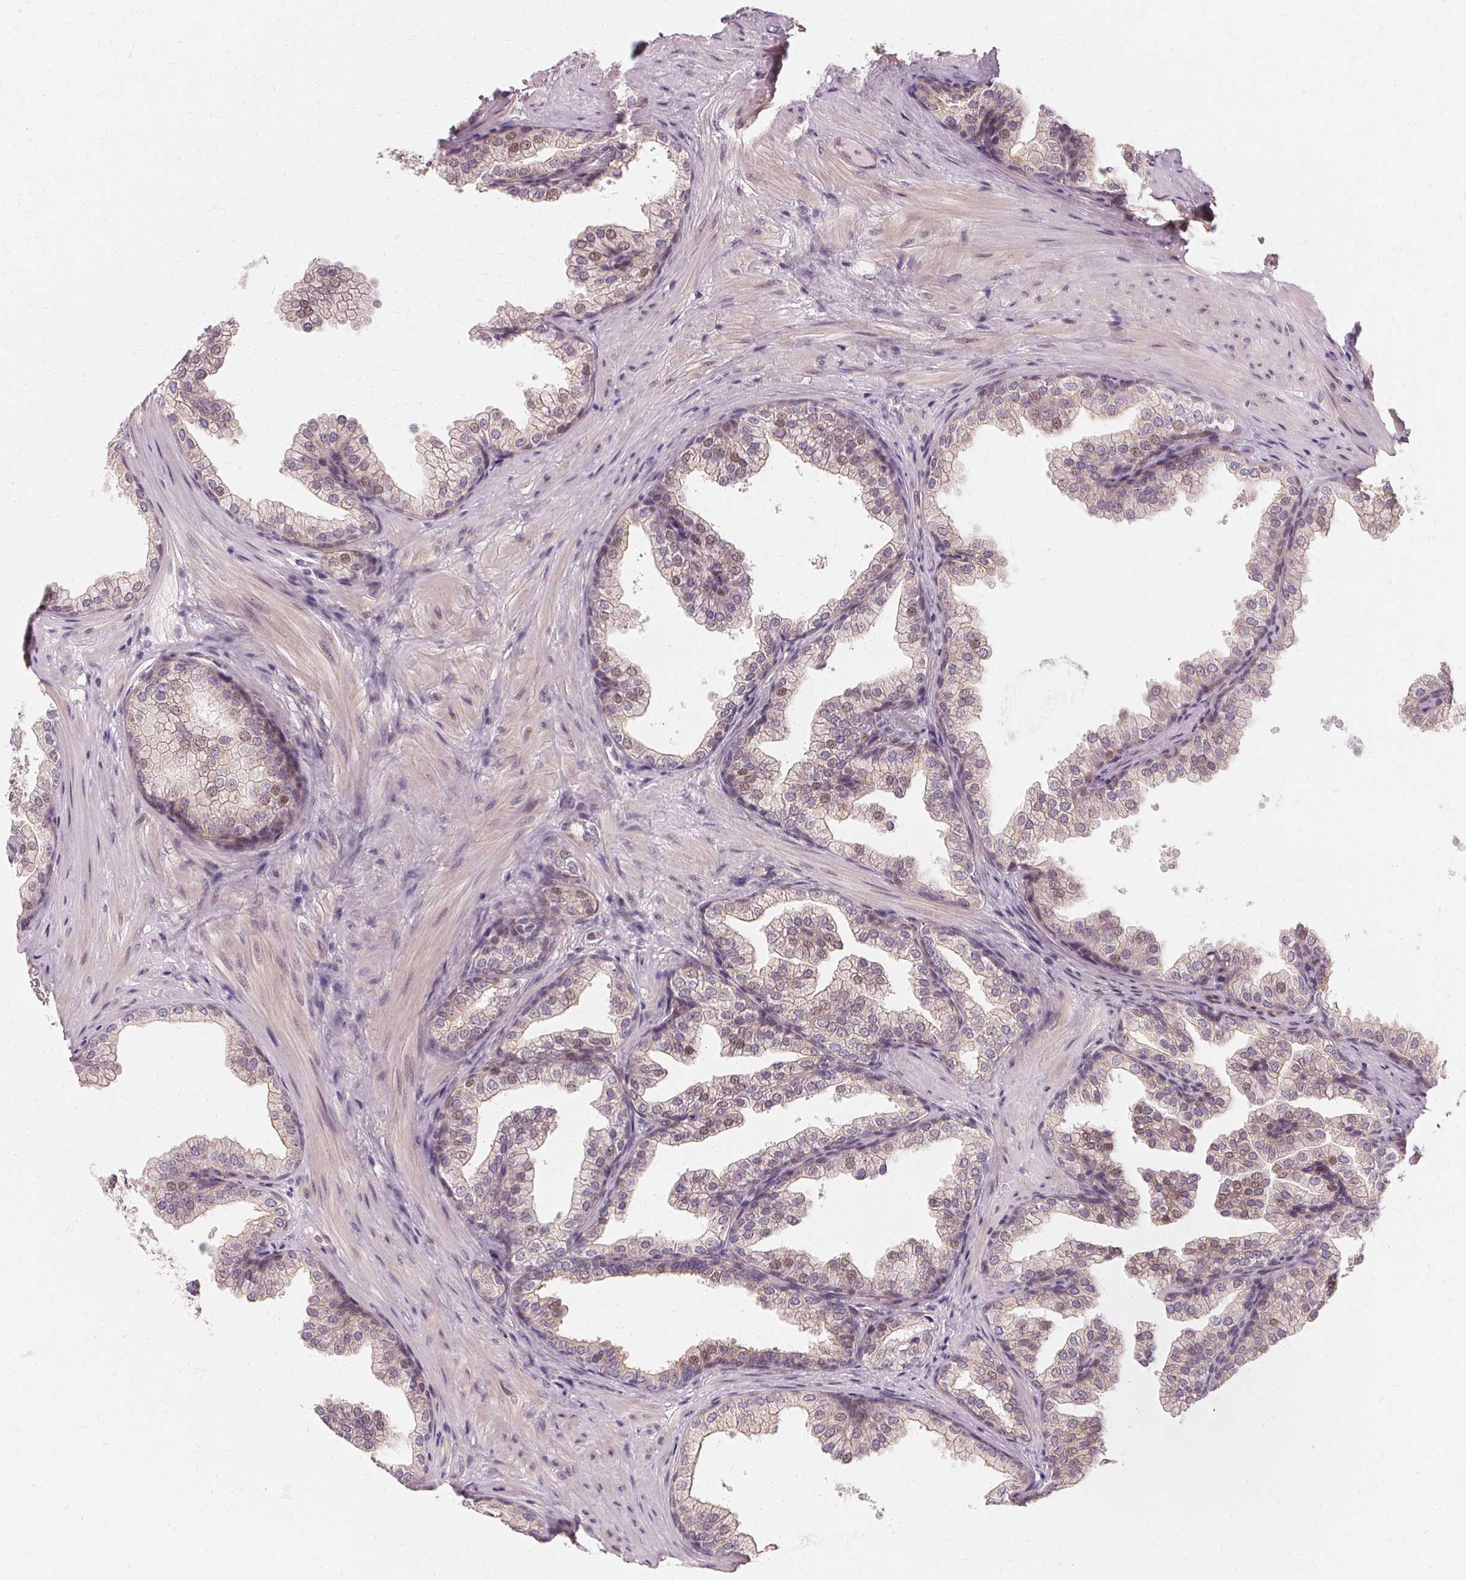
{"staining": {"intensity": "negative", "quantity": "none", "location": "none"}, "tissue": "prostate", "cell_type": "Glandular cells", "image_type": "normal", "snomed": [{"axis": "morphology", "description": "Normal tissue, NOS"}, {"axis": "topography", "description": "Prostate"}], "caption": "IHC histopathology image of unremarkable prostate: human prostate stained with DAB shows no significant protein positivity in glandular cells.", "gene": "USP8", "patient": {"sex": "male", "age": 37}}